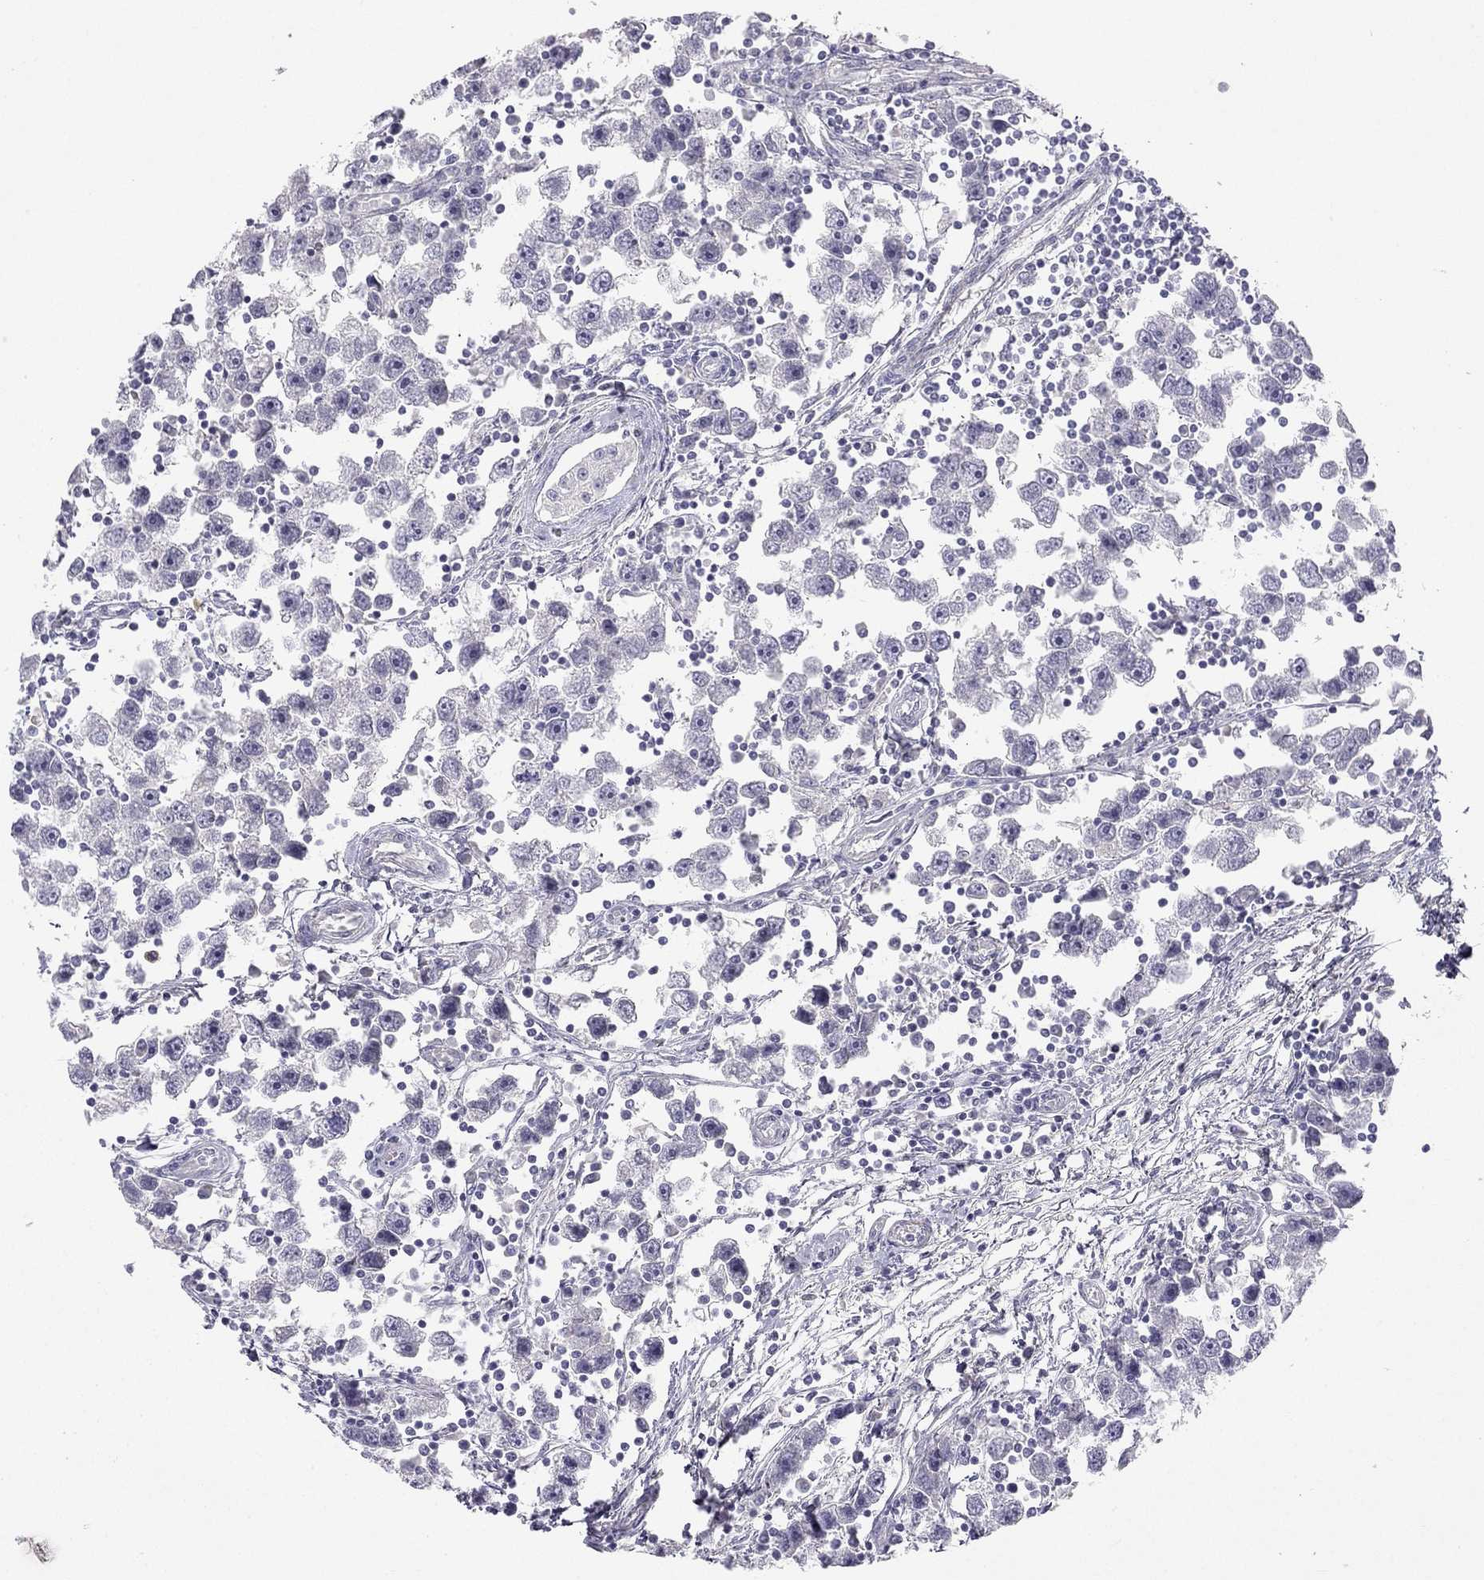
{"staining": {"intensity": "negative", "quantity": "none", "location": "none"}, "tissue": "testis cancer", "cell_type": "Tumor cells", "image_type": "cancer", "snomed": [{"axis": "morphology", "description": "Seminoma, NOS"}, {"axis": "topography", "description": "Testis"}], "caption": "This is an IHC histopathology image of human testis seminoma. There is no positivity in tumor cells.", "gene": "C16orf89", "patient": {"sex": "male", "age": 30}}